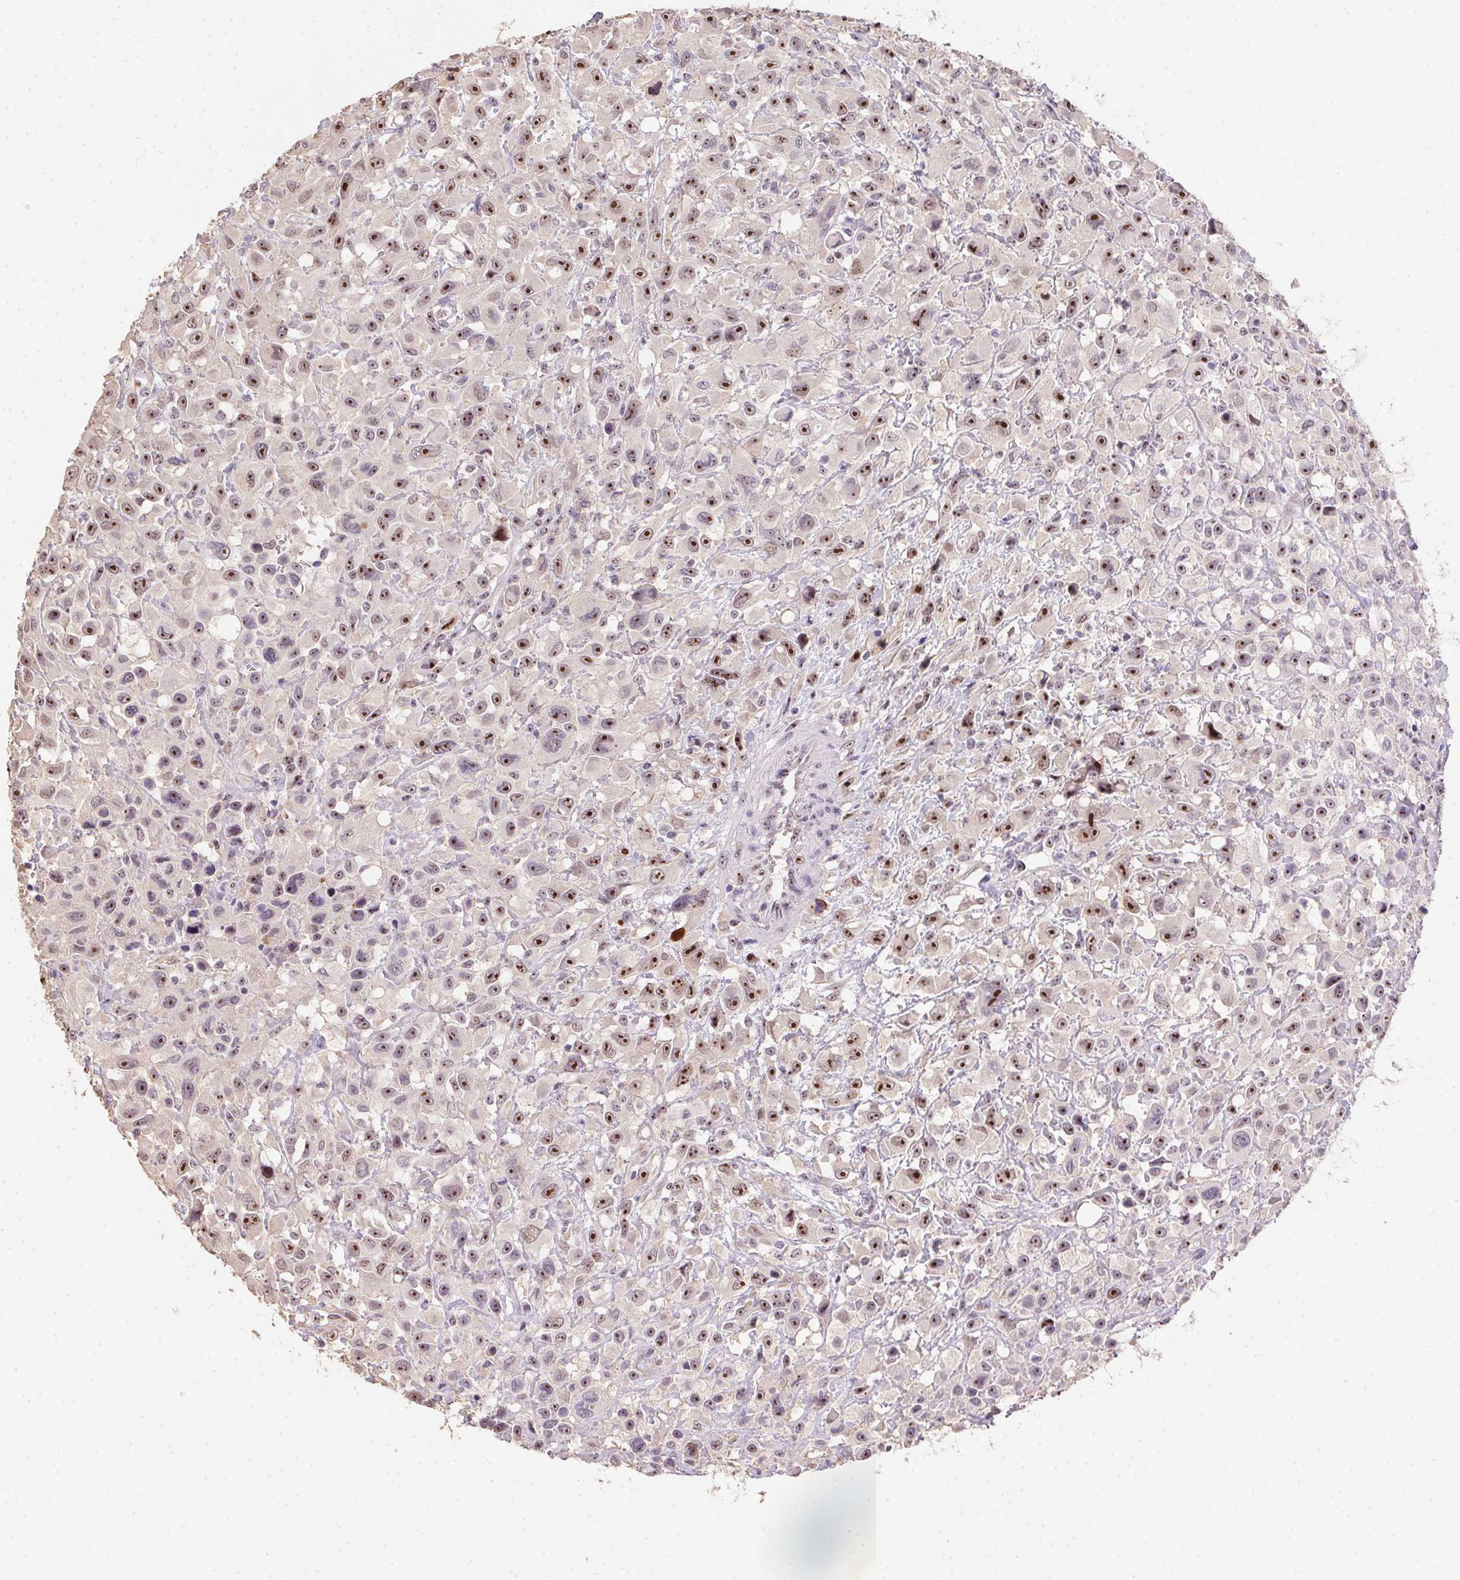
{"staining": {"intensity": "moderate", "quantity": "25%-75%", "location": "nuclear"}, "tissue": "head and neck cancer", "cell_type": "Tumor cells", "image_type": "cancer", "snomed": [{"axis": "morphology", "description": "Squamous cell carcinoma, NOS"}, {"axis": "morphology", "description": "Squamous cell carcinoma, metastatic, NOS"}, {"axis": "topography", "description": "Oral tissue"}, {"axis": "topography", "description": "Head-Neck"}], "caption": "Human head and neck cancer (squamous cell carcinoma) stained with a brown dye displays moderate nuclear positive staining in approximately 25%-75% of tumor cells.", "gene": "BATF2", "patient": {"sex": "female", "age": 85}}